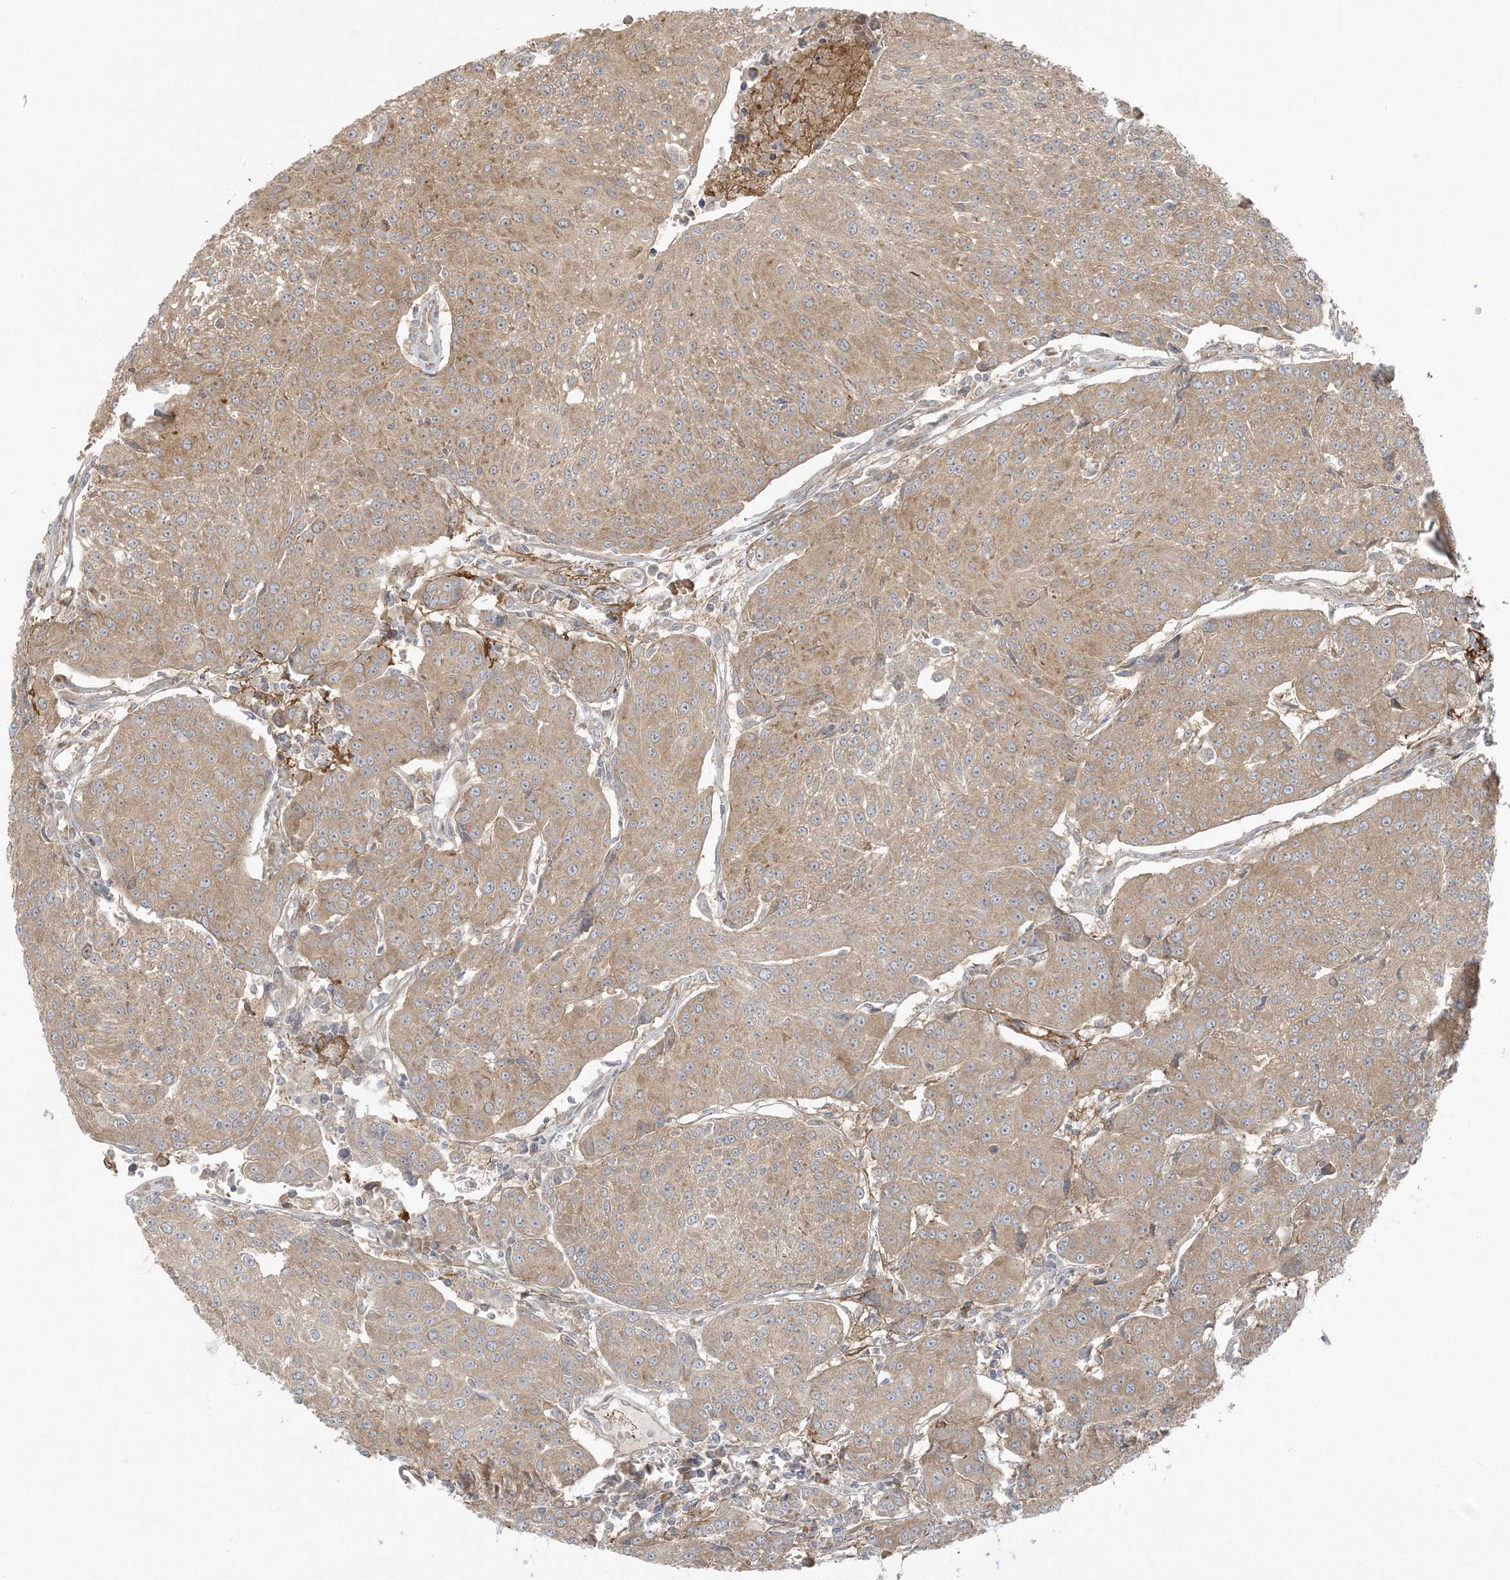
{"staining": {"intensity": "moderate", "quantity": ">75%", "location": "cytoplasmic/membranous"}, "tissue": "urothelial cancer", "cell_type": "Tumor cells", "image_type": "cancer", "snomed": [{"axis": "morphology", "description": "Urothelial carcinoma, High grade"}, {"axis": "topography", "description": "Urinary bladder"}], "caption": "Tumor cells display medium levels of moderate cytoplasmic/membranous expression in approximately >75% of cells in urothelial cancer.", "gene": "ZNF263", "patient": {"sex": "female", "age": 85}}